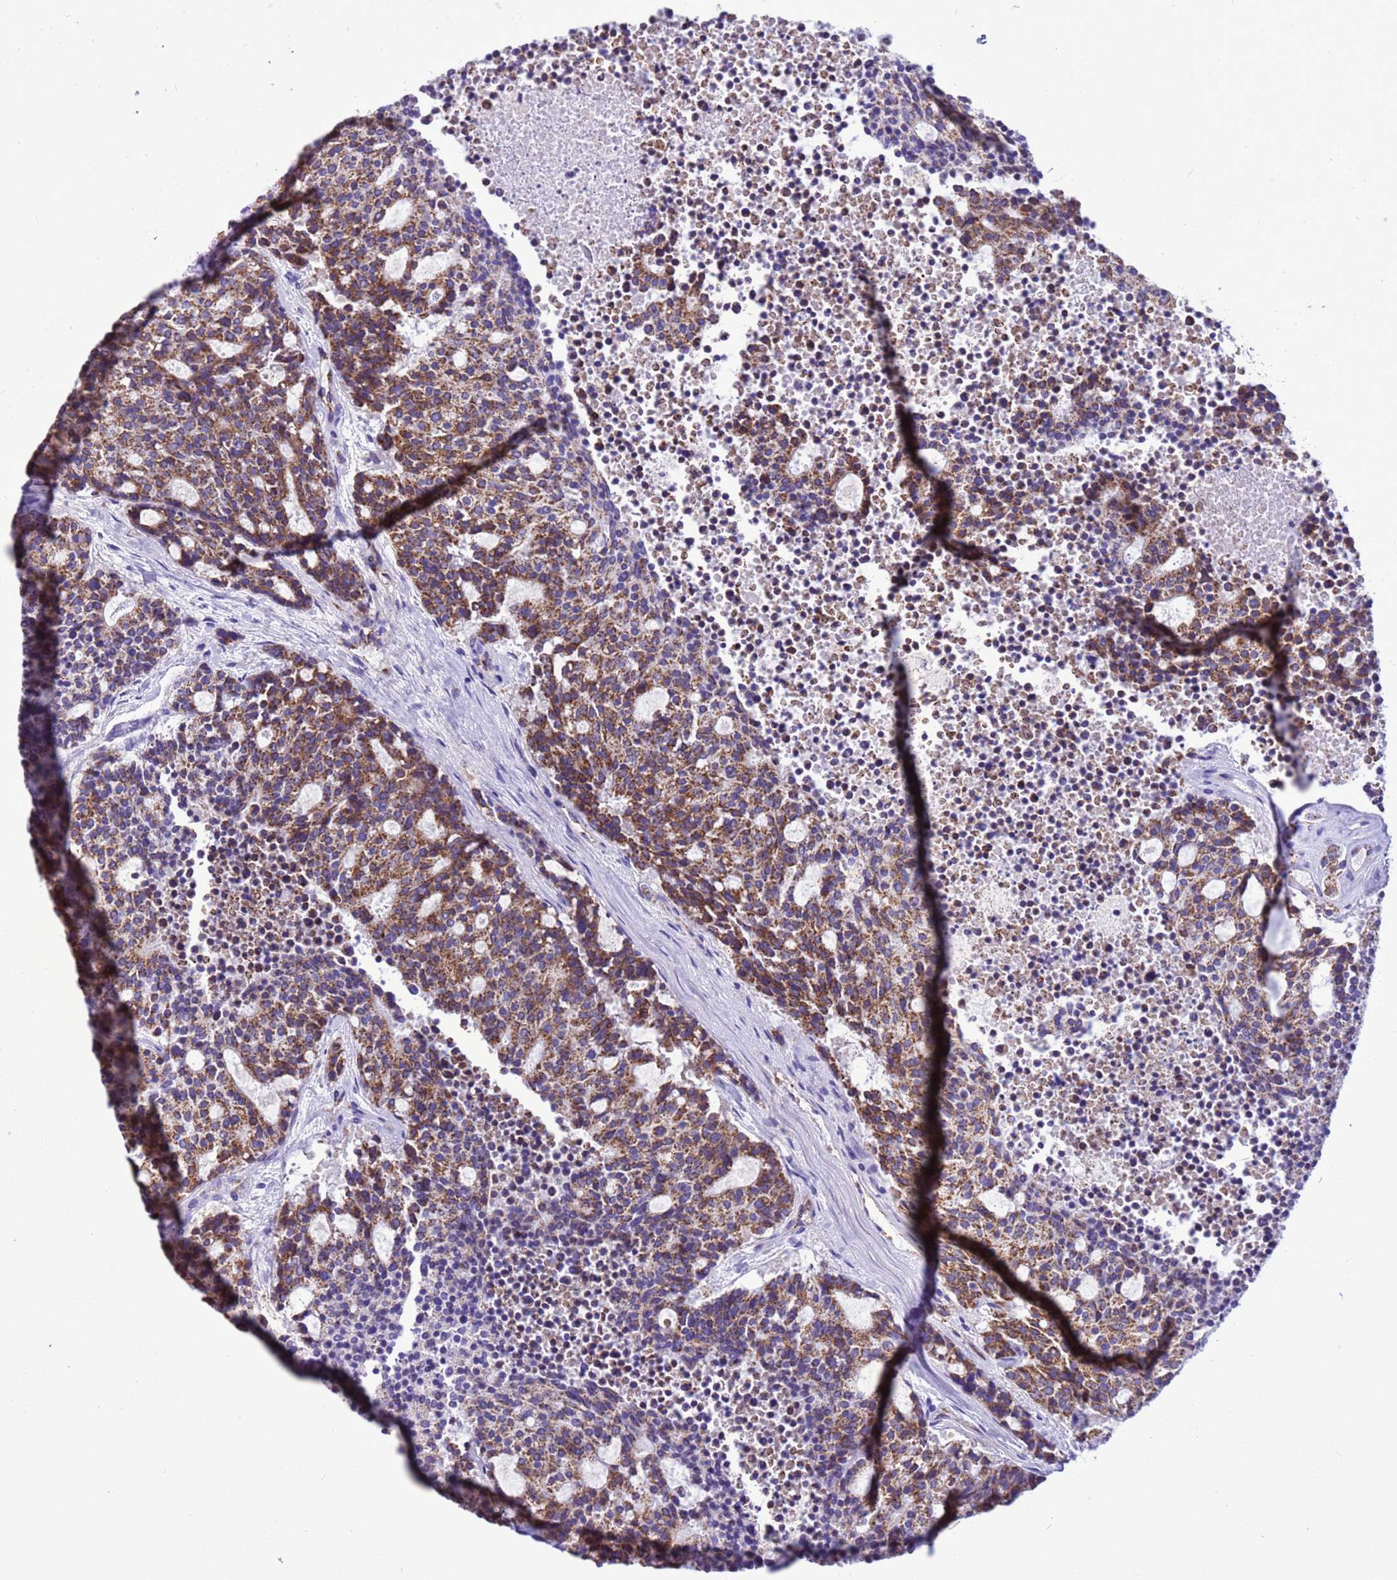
{"staining": {"intensity": "moderate", "quantity": ">75%", "location": "cytoplasmic/membranous"}, "tissue": "carcinoid", "cell_type": "Tumor cells", "image_type": "cancer", "snomed": [{"axis": "morphology", "description": "Carcinoid, malignant, NOS"}, {"axis": "topography", "description": "Pancreas"}], "caption": "Malignant carcinoid stained with immunohistochemistry (IHC) reveals moderate cytoplasmic/membranous expression in about >75% of tumor cells.", "gene": "CCDC191", "patient": {"sex": "female", "age": 54}}